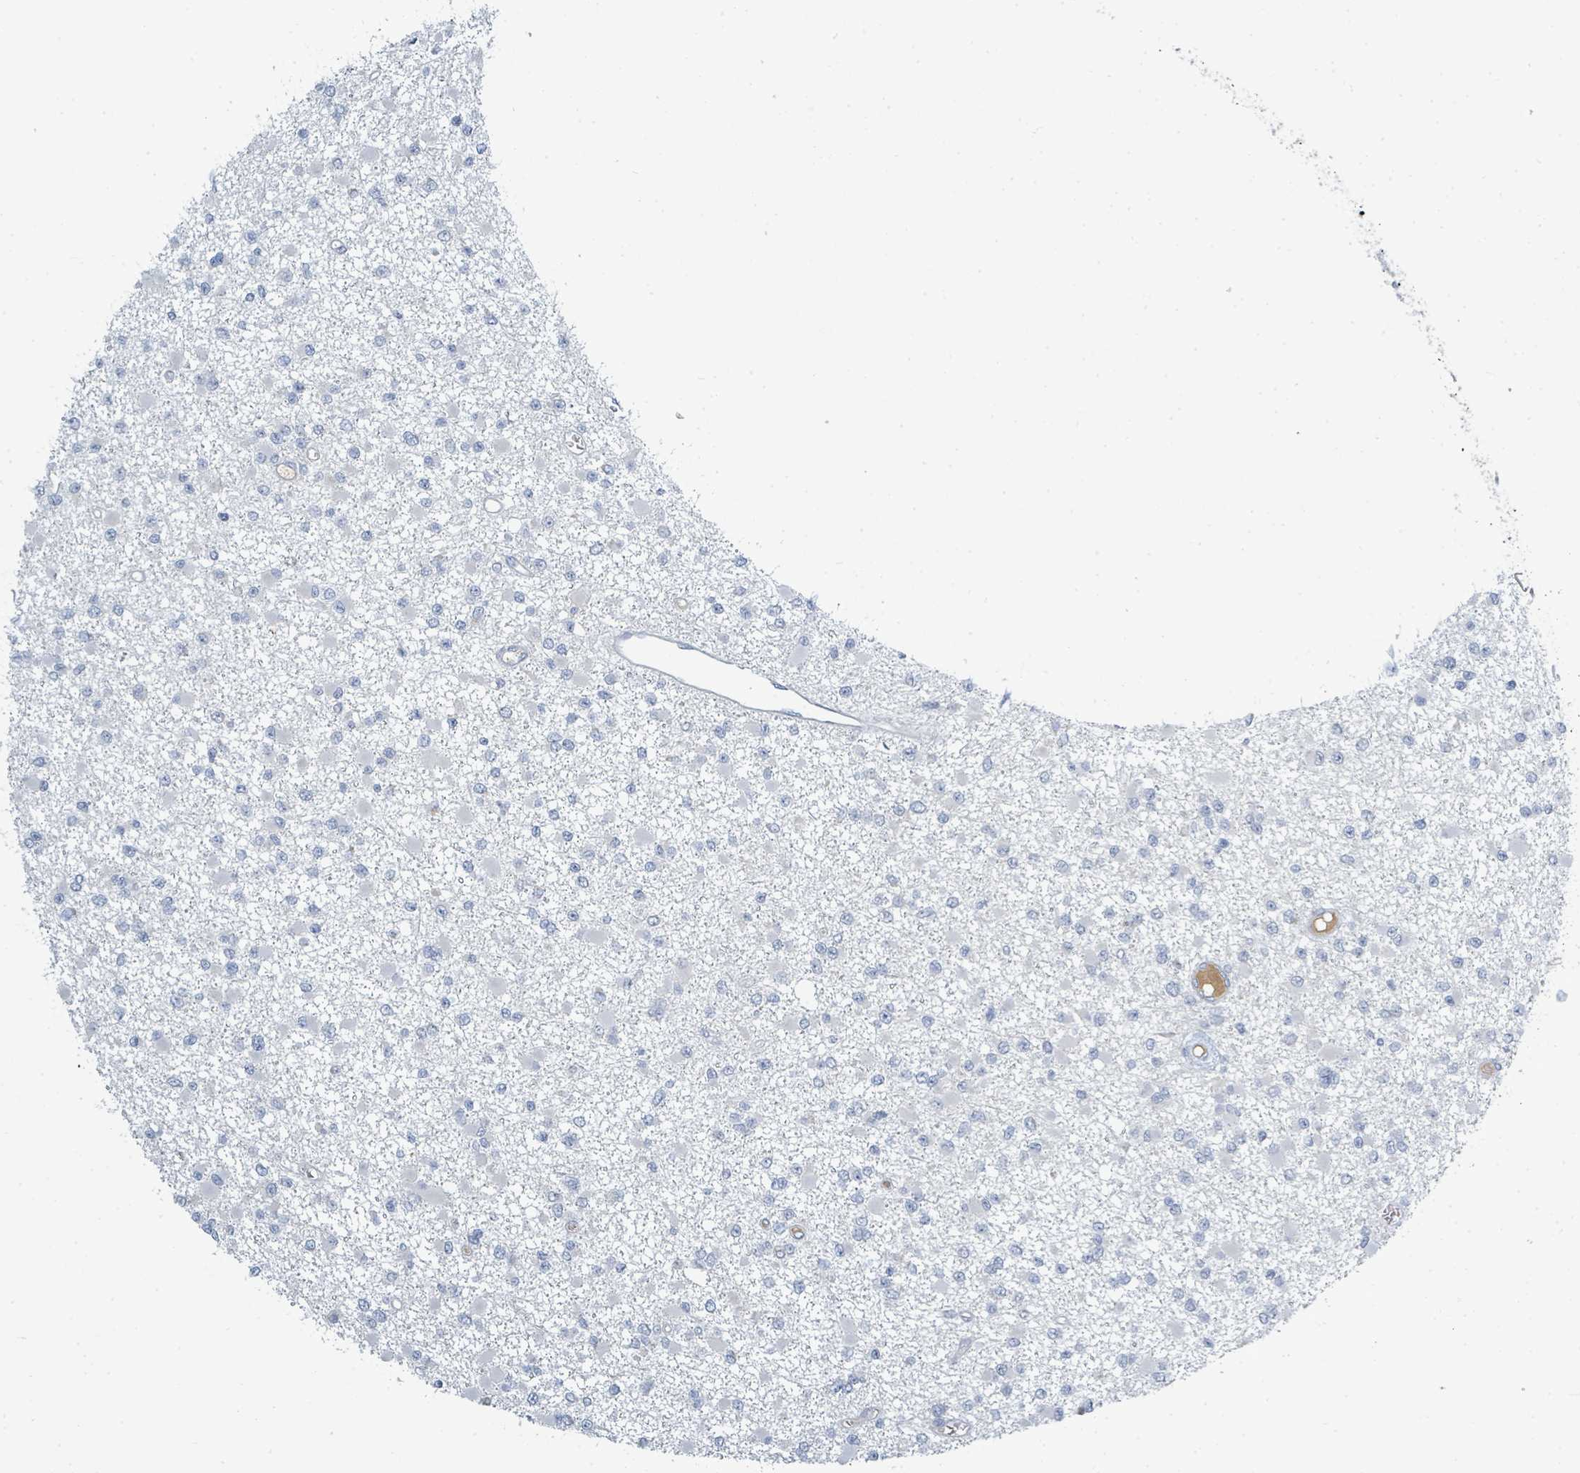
{"staining": {"intensity": "negative", "quantity": "none", "location": "none"}, "tissue": "glioma", "cell_type": "Tumor cells", "image_type": "cancer", "snomed": [{"axis": "morphology", "description": "Glioma, malignant, Low grade"}, {"axis": "topography", "description": "Brain"}], "caption": "This histopathology image is of malignant glioma (low-grade) stained with immunohistochemistry to label a protein in brown with the nuclei are counter-stained blue. There is no positivity in tumor cells.", "gene": "SLC25A23", "patient": {"sex": "female", "age": 22}}